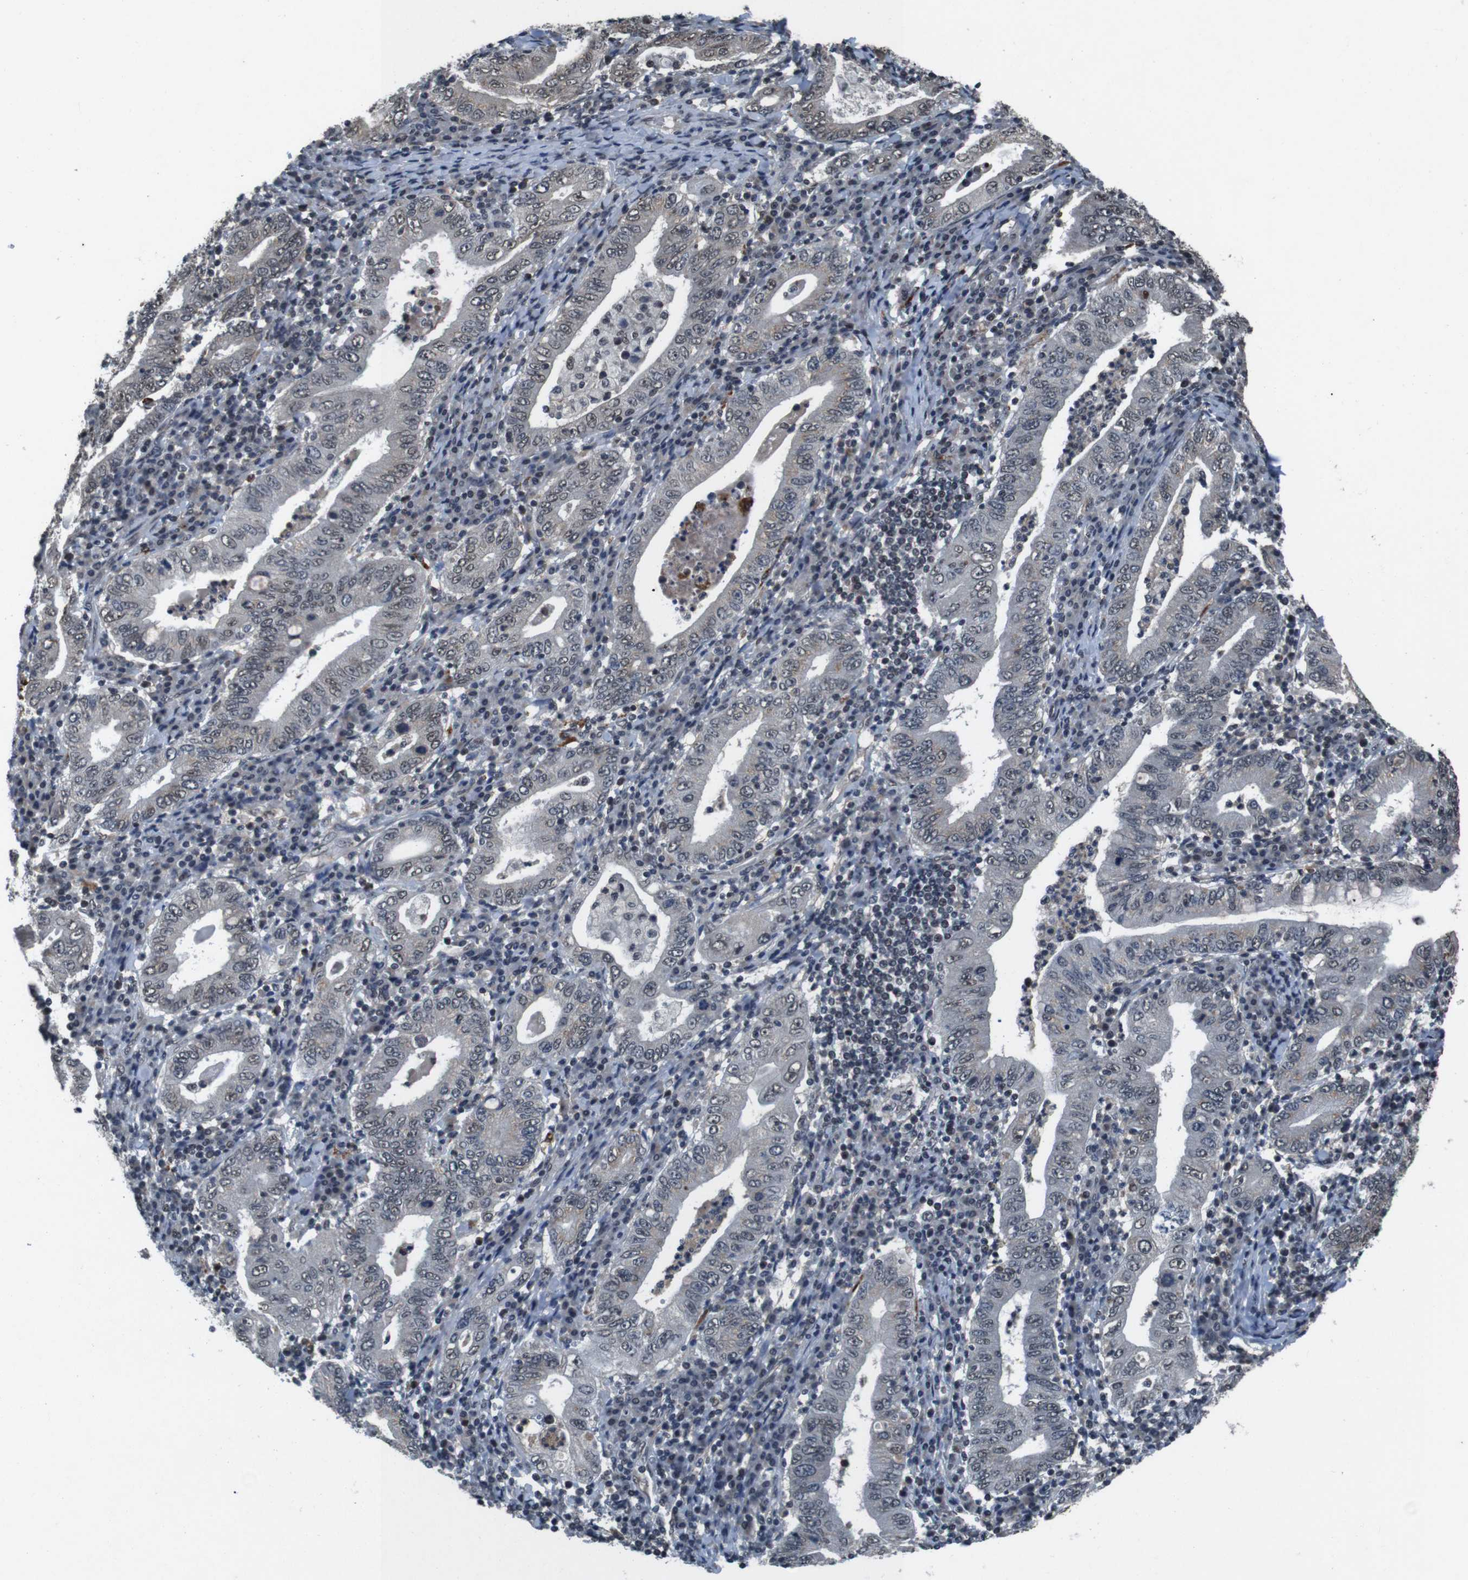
{"staining": {"intensity": "moderate", "quantity": "<25%", "location": "cytoplasmic/membranous,nuclear"}, "tissue": "stomach cancer", "cell_type": "Tumor cells", "image_type": "cancer", "snomed": [{"axis": "morphology", "description": "Normal tissue, NOS"}, {"axis": "morphology", "description": "Adenocarcinoma, NOS"}, {"axis": "topography", "description": "Esophagus"}, {"axis": "topography", "description": "Stomach, upper"}, {"axis": "topography", "description": "Peripheral nerve tissue"}], "caption": "A brown stain shows moderate cytoplasmic/membranous and nuclear positivity of a protein in stomach cancer tumor cells. (DAB IHC, brown staining for protein, blue staining for nuclei).", "gene": "NR4A2", "patient": {"sex": "male", "age": 62}}